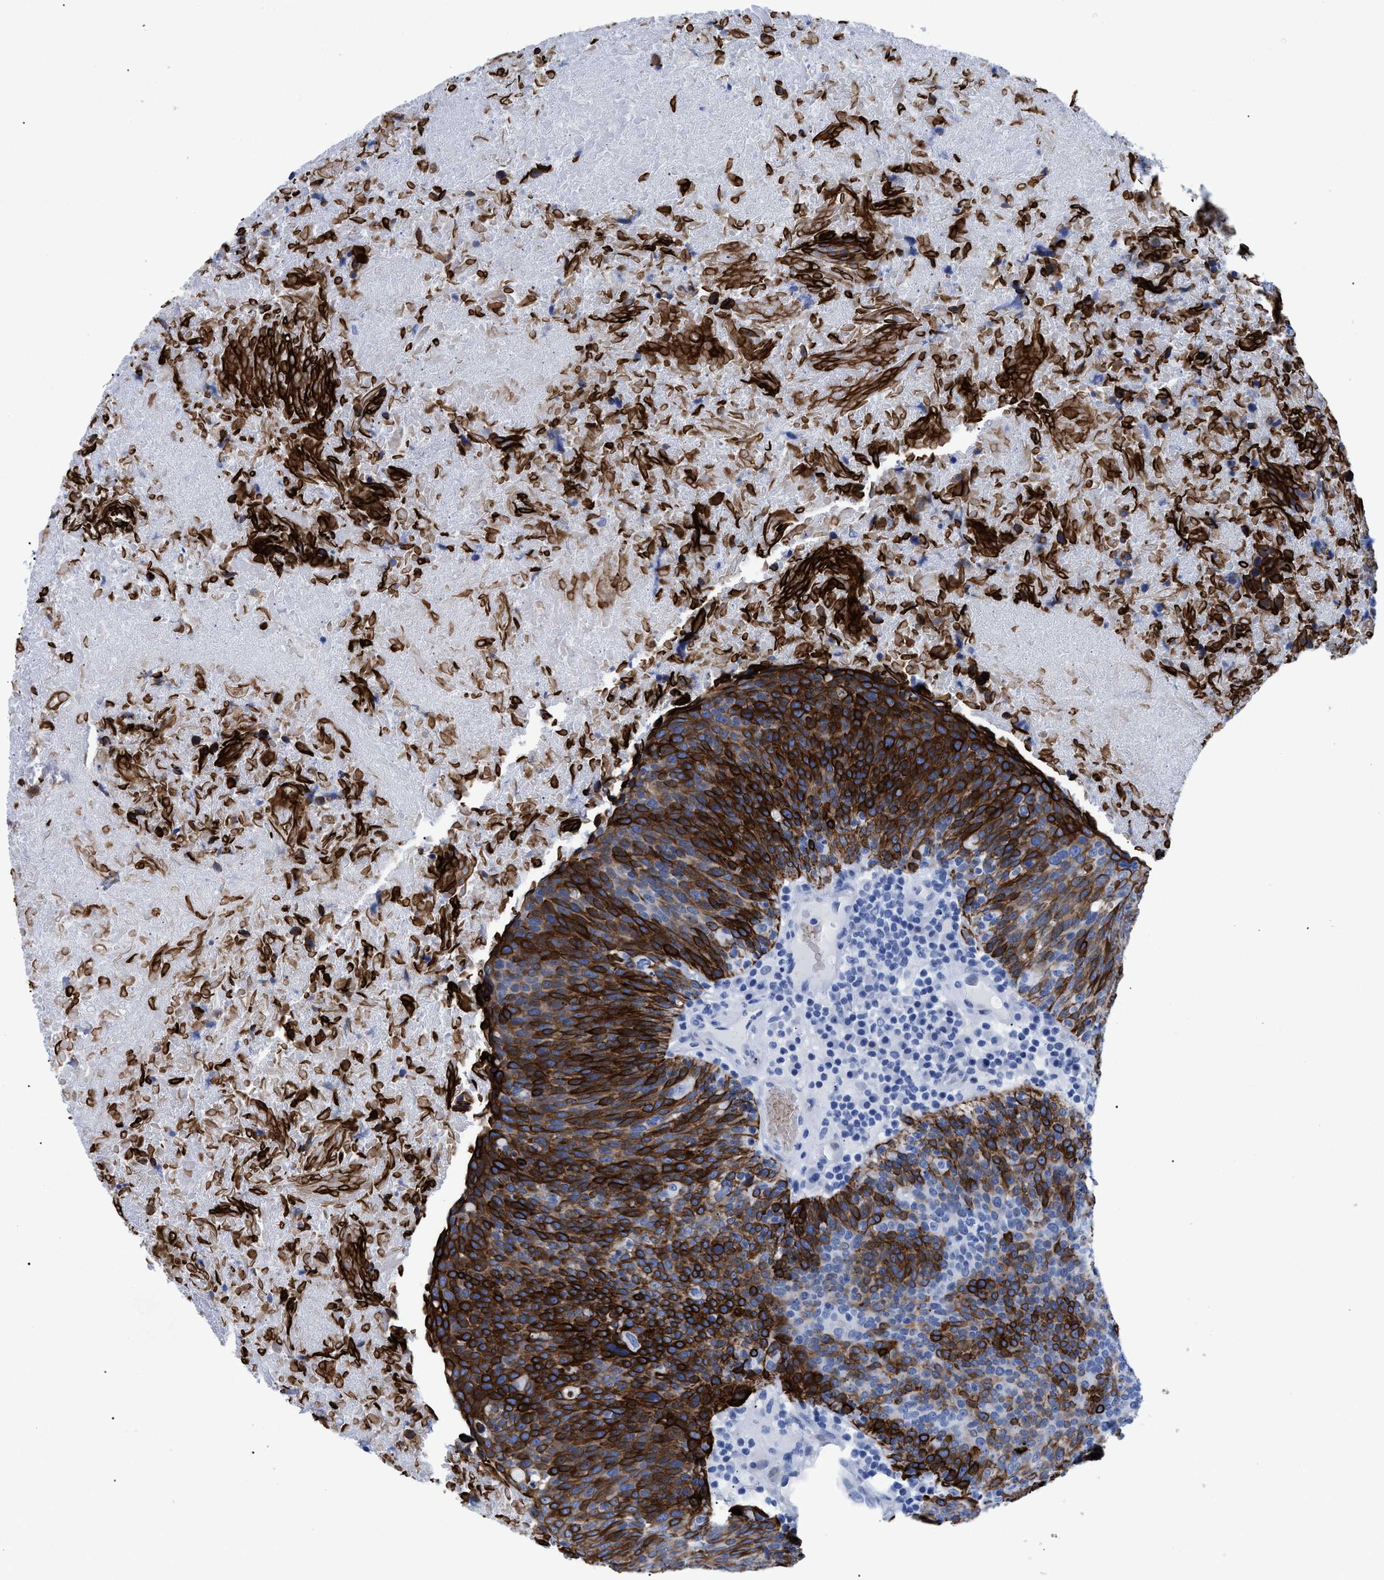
{"staining": {"intensity": "strong", "quantity": ">75%", "location": "cytoplasmic/membranous"}, "tissue": "head and neck cancer", "cell_type": "Tumor cells", "image_type": "cancer", "snomed": [{"axis": "morphology", "description": "Squamous cell carcinoma, NOS"}, {"axis": "morphology", "description": "Squamous cell carcinoma, metastatic, NOS"}, {"axis": "topography", "description": "Lymph node"}, {"axis": "topography", "description": "Head-Neck"}], "caption": "Immunohistochemical staining of squamous cell carcinoma (head and neck) shows high levels of strong cytoplasmic/membranous protein staining in about >75% of tumor cells.", "gene": "DUSP26", "patient": {"sex": "male", "age": 62}}